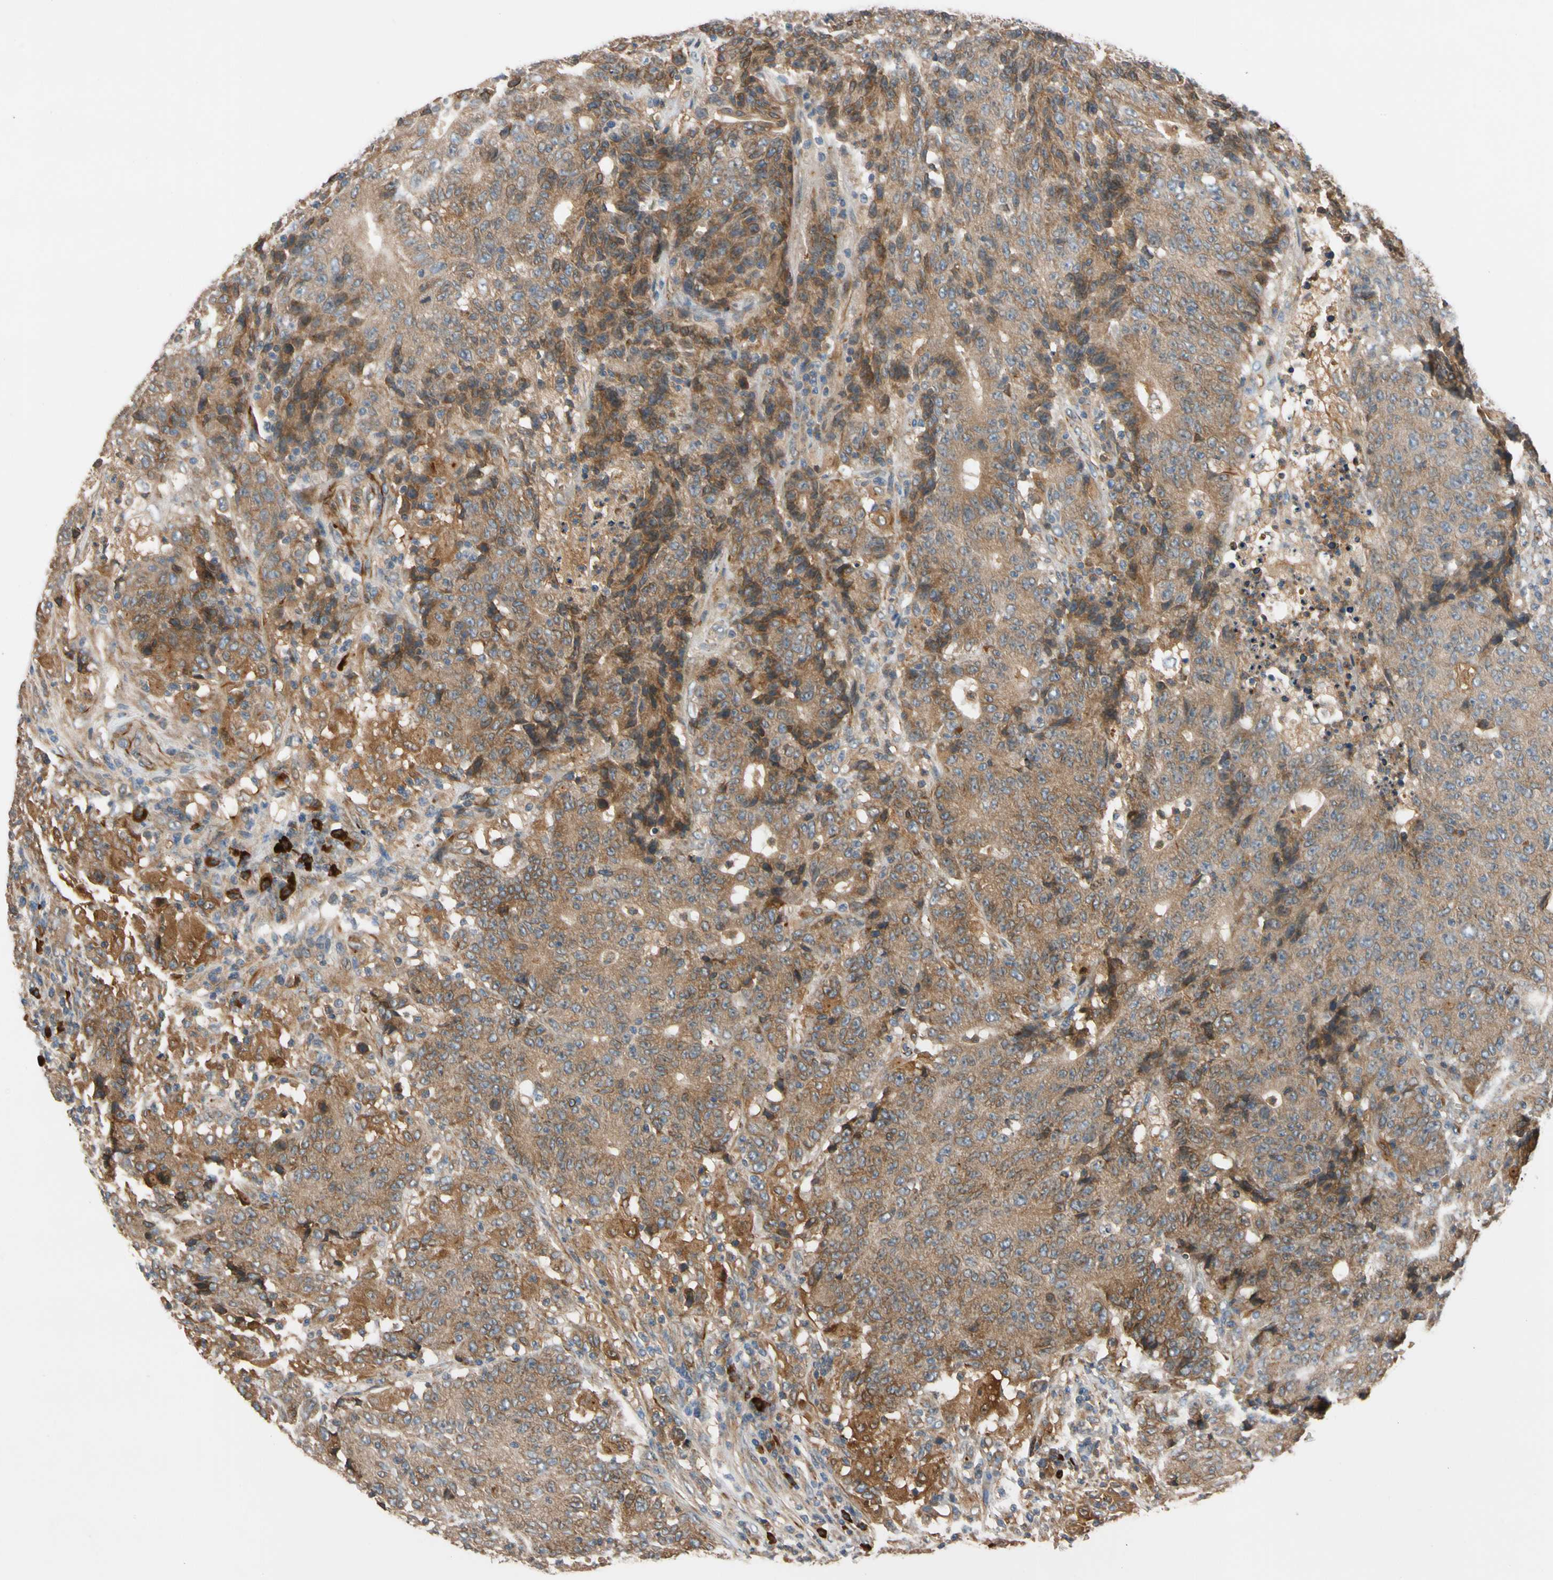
{"staining": {"intensity": "moderate", "quantity": ">75%", "location": "cytoplasmic/membranous"}, "tissue": "colorectal cancer", "cell_type": "Tumor cells", "image_type": "cancer", "snomed": [{"axis": "morphology", "description": "Normal tissue, NOS"}, {"axis": "morphology", "description": "Adenocarcinoma, NOS"}, {"axis": "topography", "description": "Colon"}], "caption": "The micrograph exhibits a brown stain indicating the presence of a protein in the cytoplasmic/membranous of tumor cells in adenocarcinoma (colorectal).", "gene": "FGD6", "patient": {"sex": "female", "age": 75}}